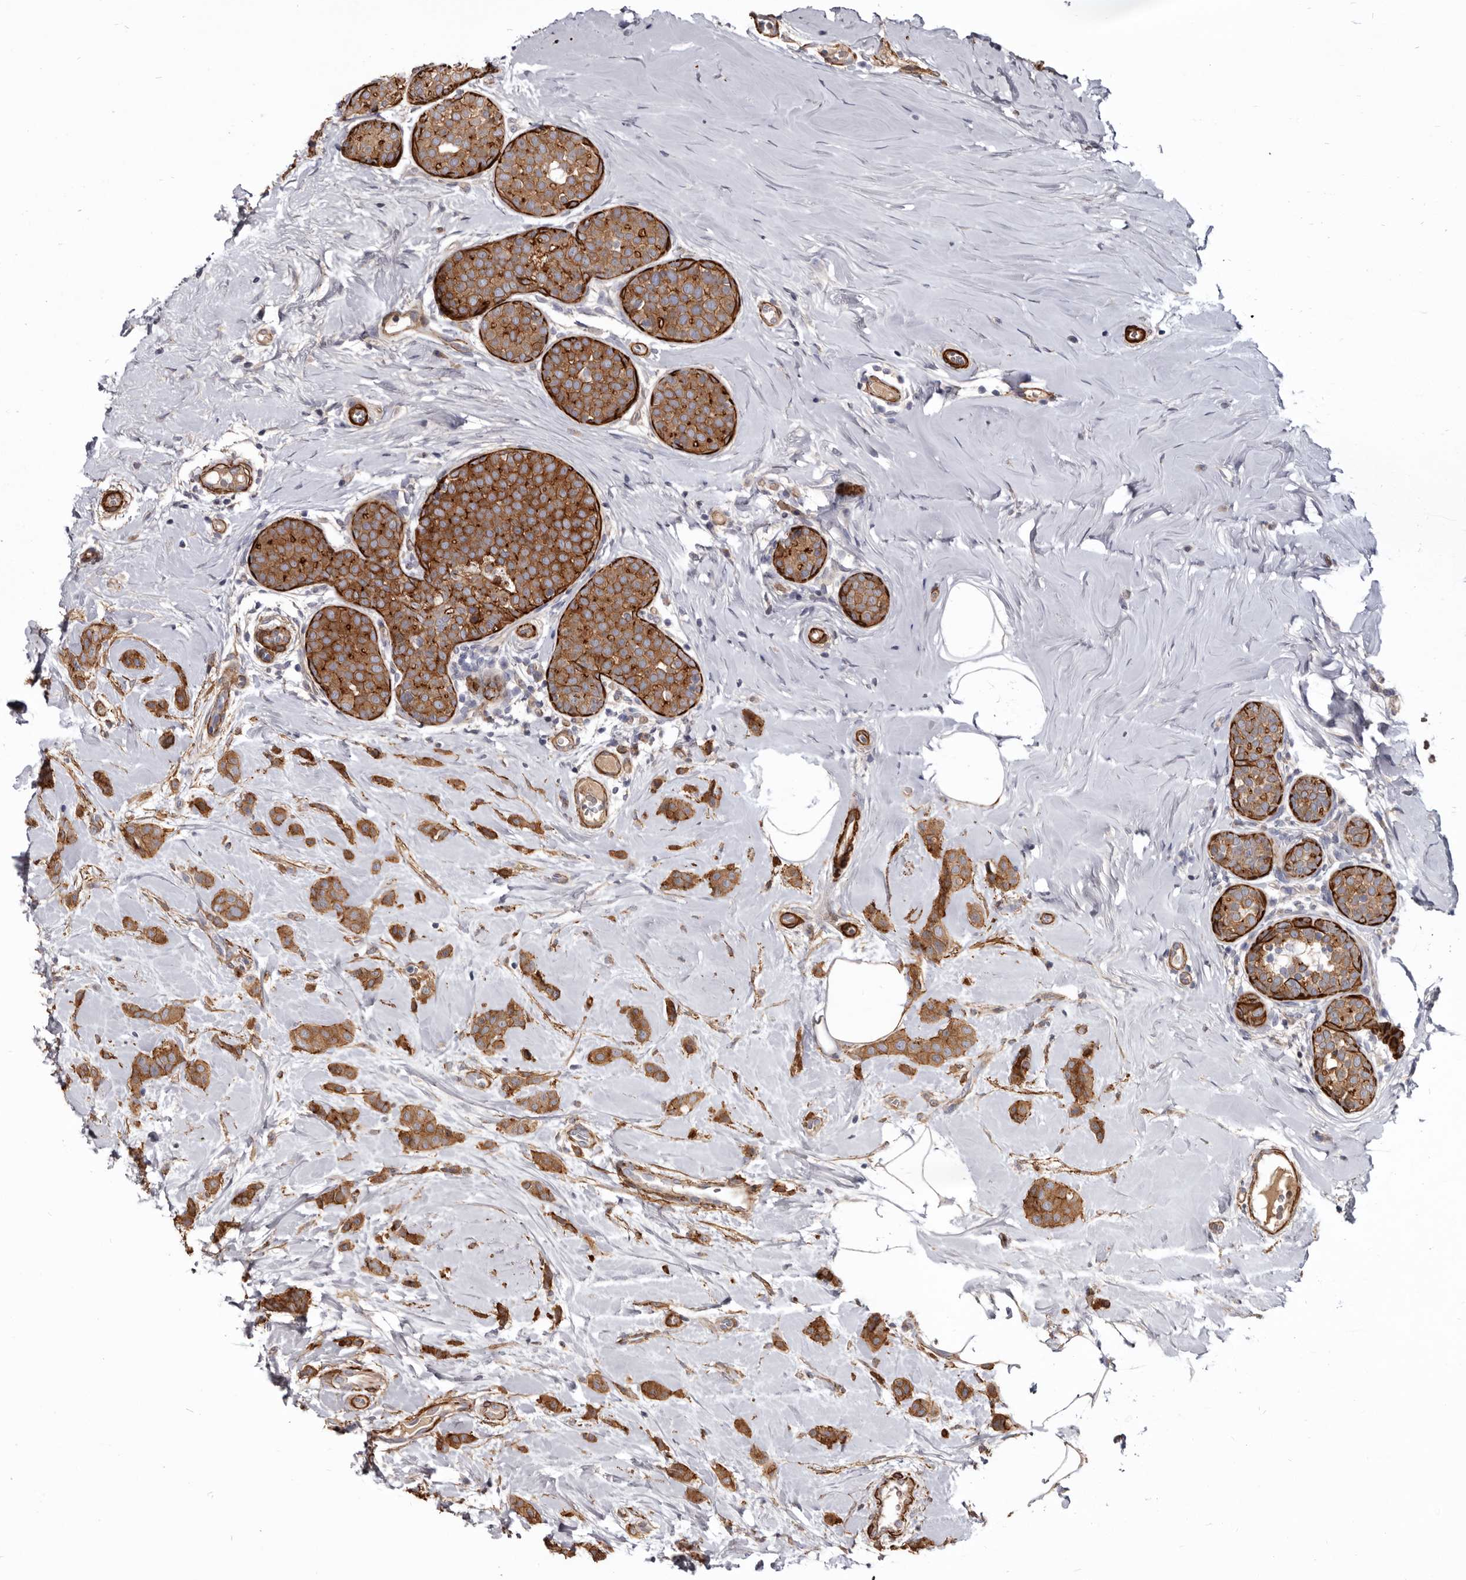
{"staining": {"intensity": "strong", "quantity": ">75%", "location": "cytoplasmic/membranous"}, "tissue": "breast cancer", "cell_type": "Tumor cells", "image_type": "cancer", "snomed": [{"axis": "morphology", "description": "Lobular carcinoma, in situ"}, {"axis": "morphology", "description": "Lobular carcinoma"}, {"axis": "topography", "description": "Breast"}], "caption": "Protein expression analysis of breast cancer (lobular carcinoma in situ) displays strong cytoplasmic/membranous positivity in about >75% of tumor cells. (Stains: DAB (3,3'-diaminobenzidine) in brown, nuclei in blue, Microscopy: brightfield microscopy at high magnification).", "gene": "CGN", "patient": {"sex": "female", "age": 41}}